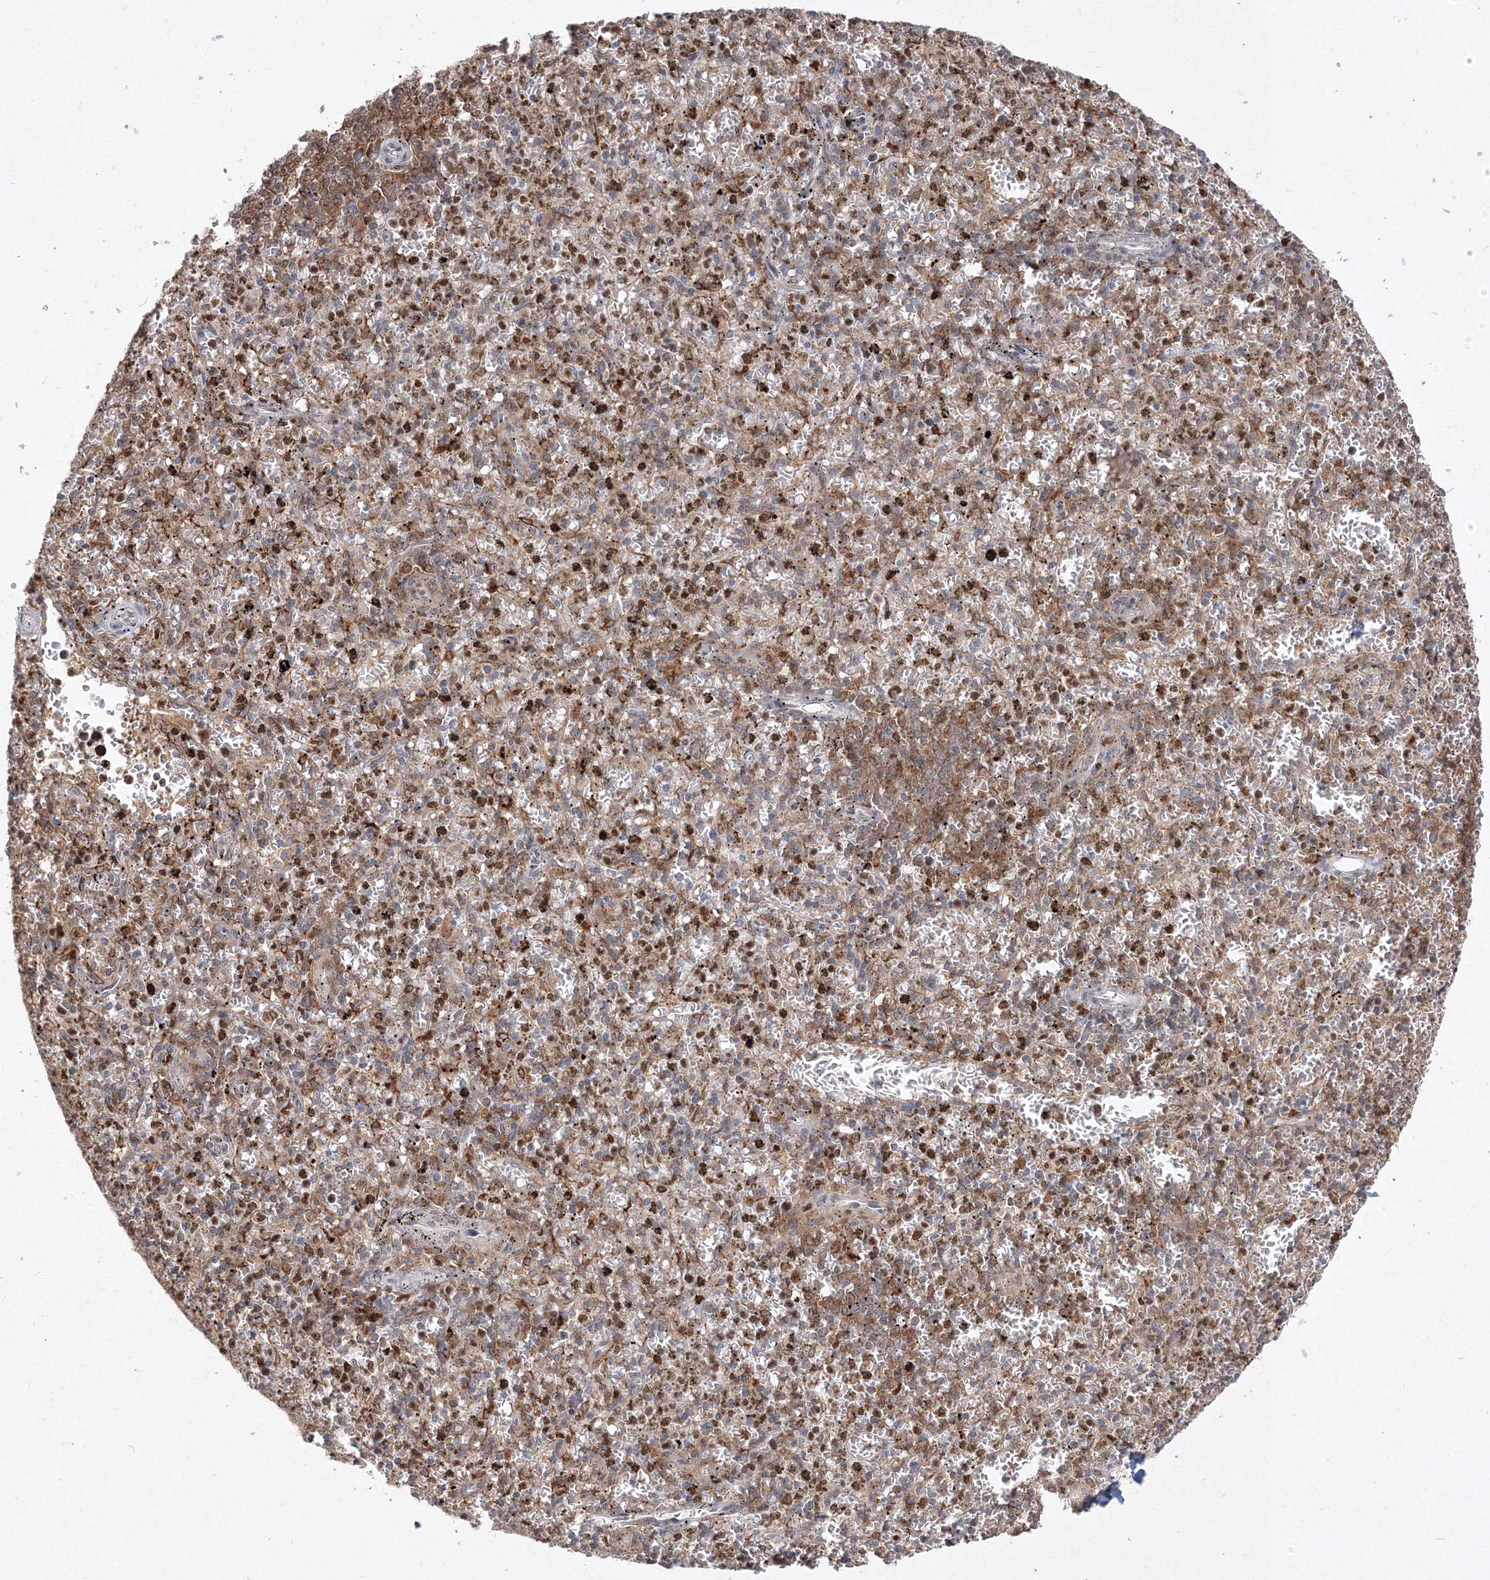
{"staining": {"intensity": "moderate", "quantity": "25%-75%", "location": "cytoplasmic/membranous"}, "tissue": "spleen", "cell_type": "Cells in red pulp", "image_type": "normal", "snomed": [{"axis": "morphology", "description": "Normal tissue, NOS"}, {"axis": "topography", "description": "Spleen"}], "caption": "A brown stain highlights moderate cytoplasmic/membranous staining of a protein in cells in red pulp of normal human spleen. Immunohistochemistry (ihc) stains the protein in brown and the nuclei are stained blue.", "gene": "TMEM50B", "patient": {"sex": "male", "age": 72}}